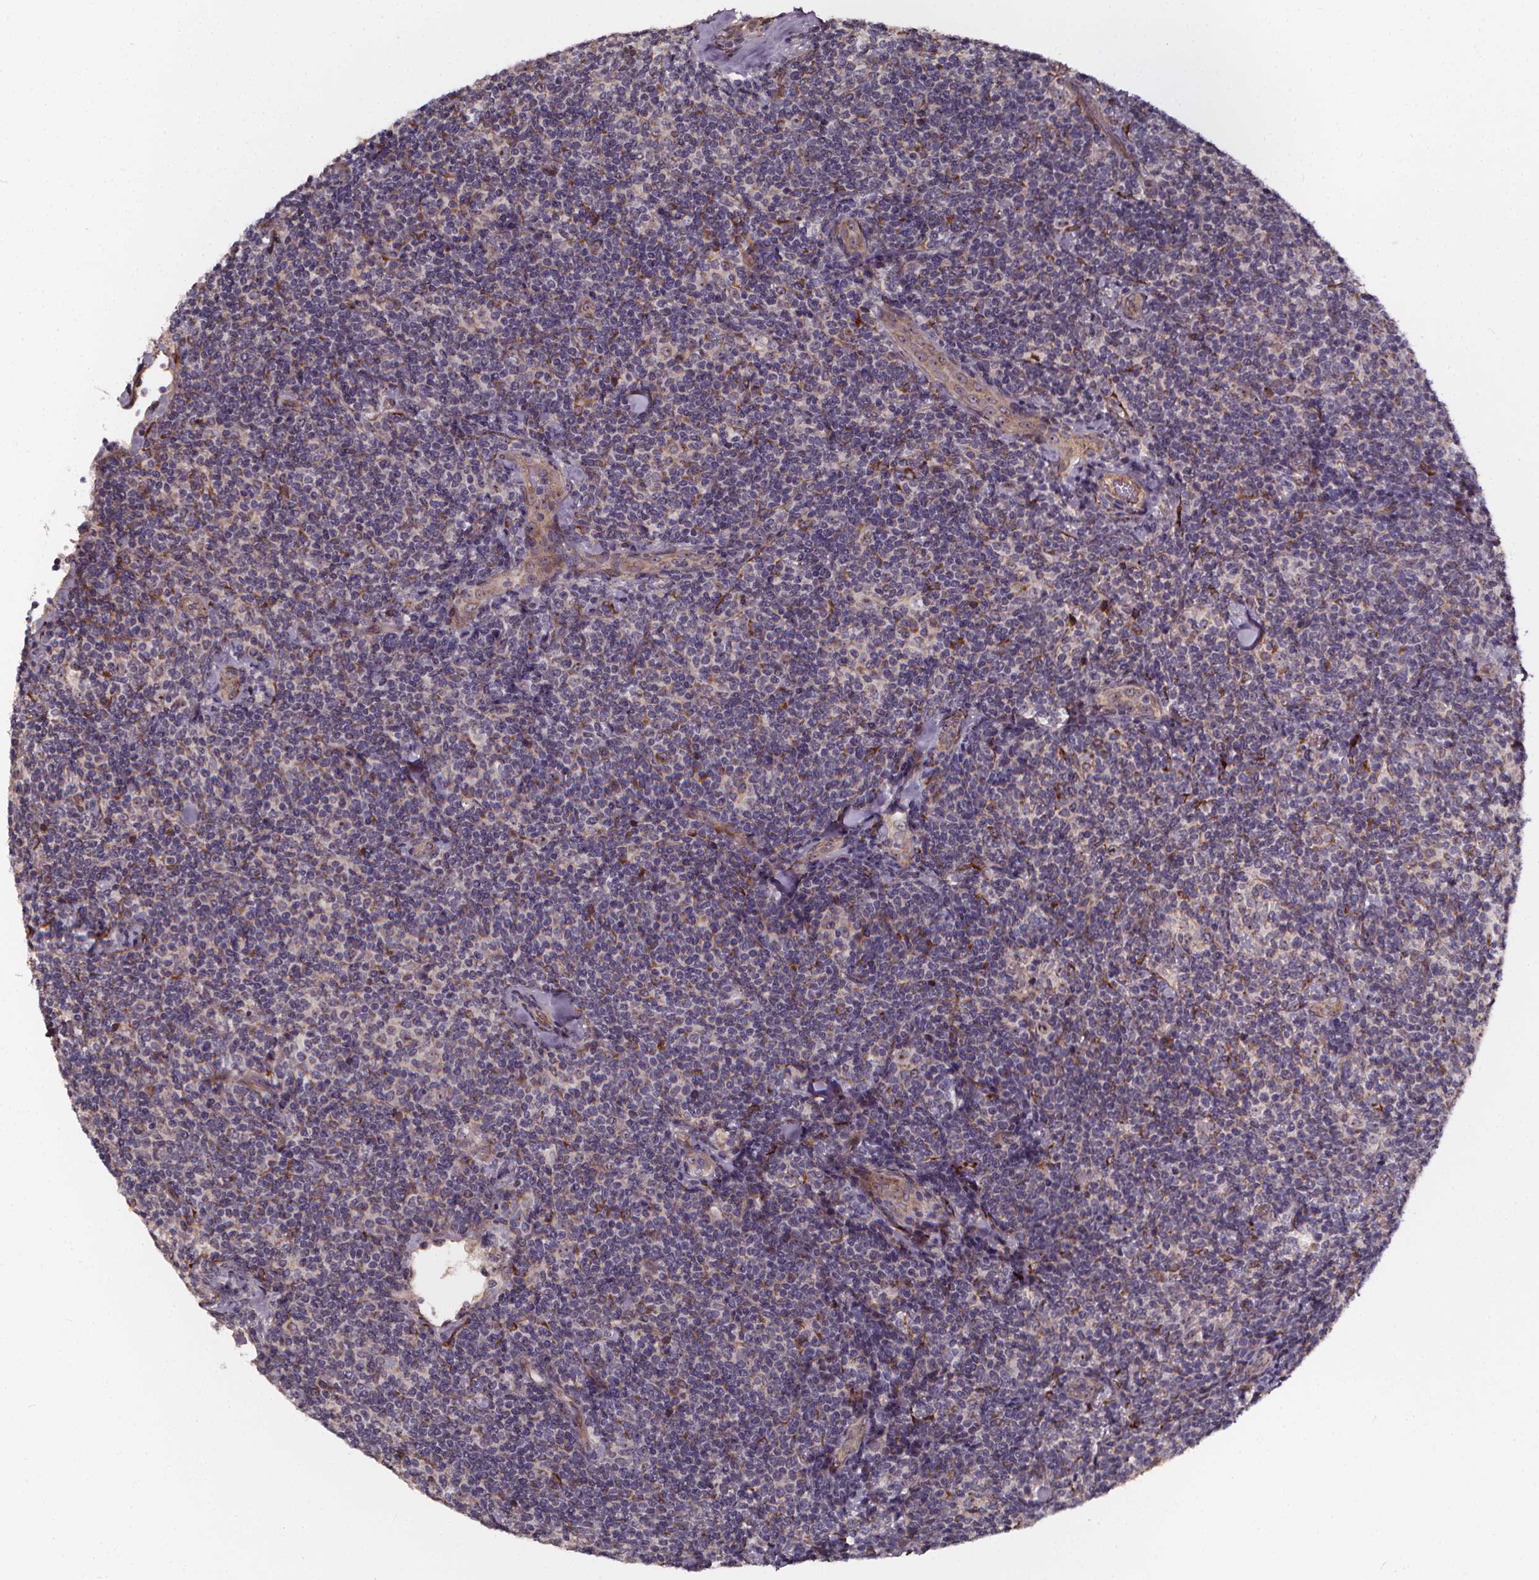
{"staining": {"intensity": "negative", "quantity": "none", "location": "none"}, "tissue": "lymphoma", "cell_type": "Tumor cells", "image_type": "cancer", "snomed": [{"axis": "morphology", "description": "Malignant lymphoma, non-Hodgkin's type, Low grade"}, {"axis": "topography", "description": "Lymph node"}], "caption": "This is a micrograph of immunohistochemistry staining of malignant lymphoma, non-Hodgkin's type (low-grade), which shows no expression in tumor cells.", "gene": "AEBP1", "patient": {"sex": "female", "age": 56}}